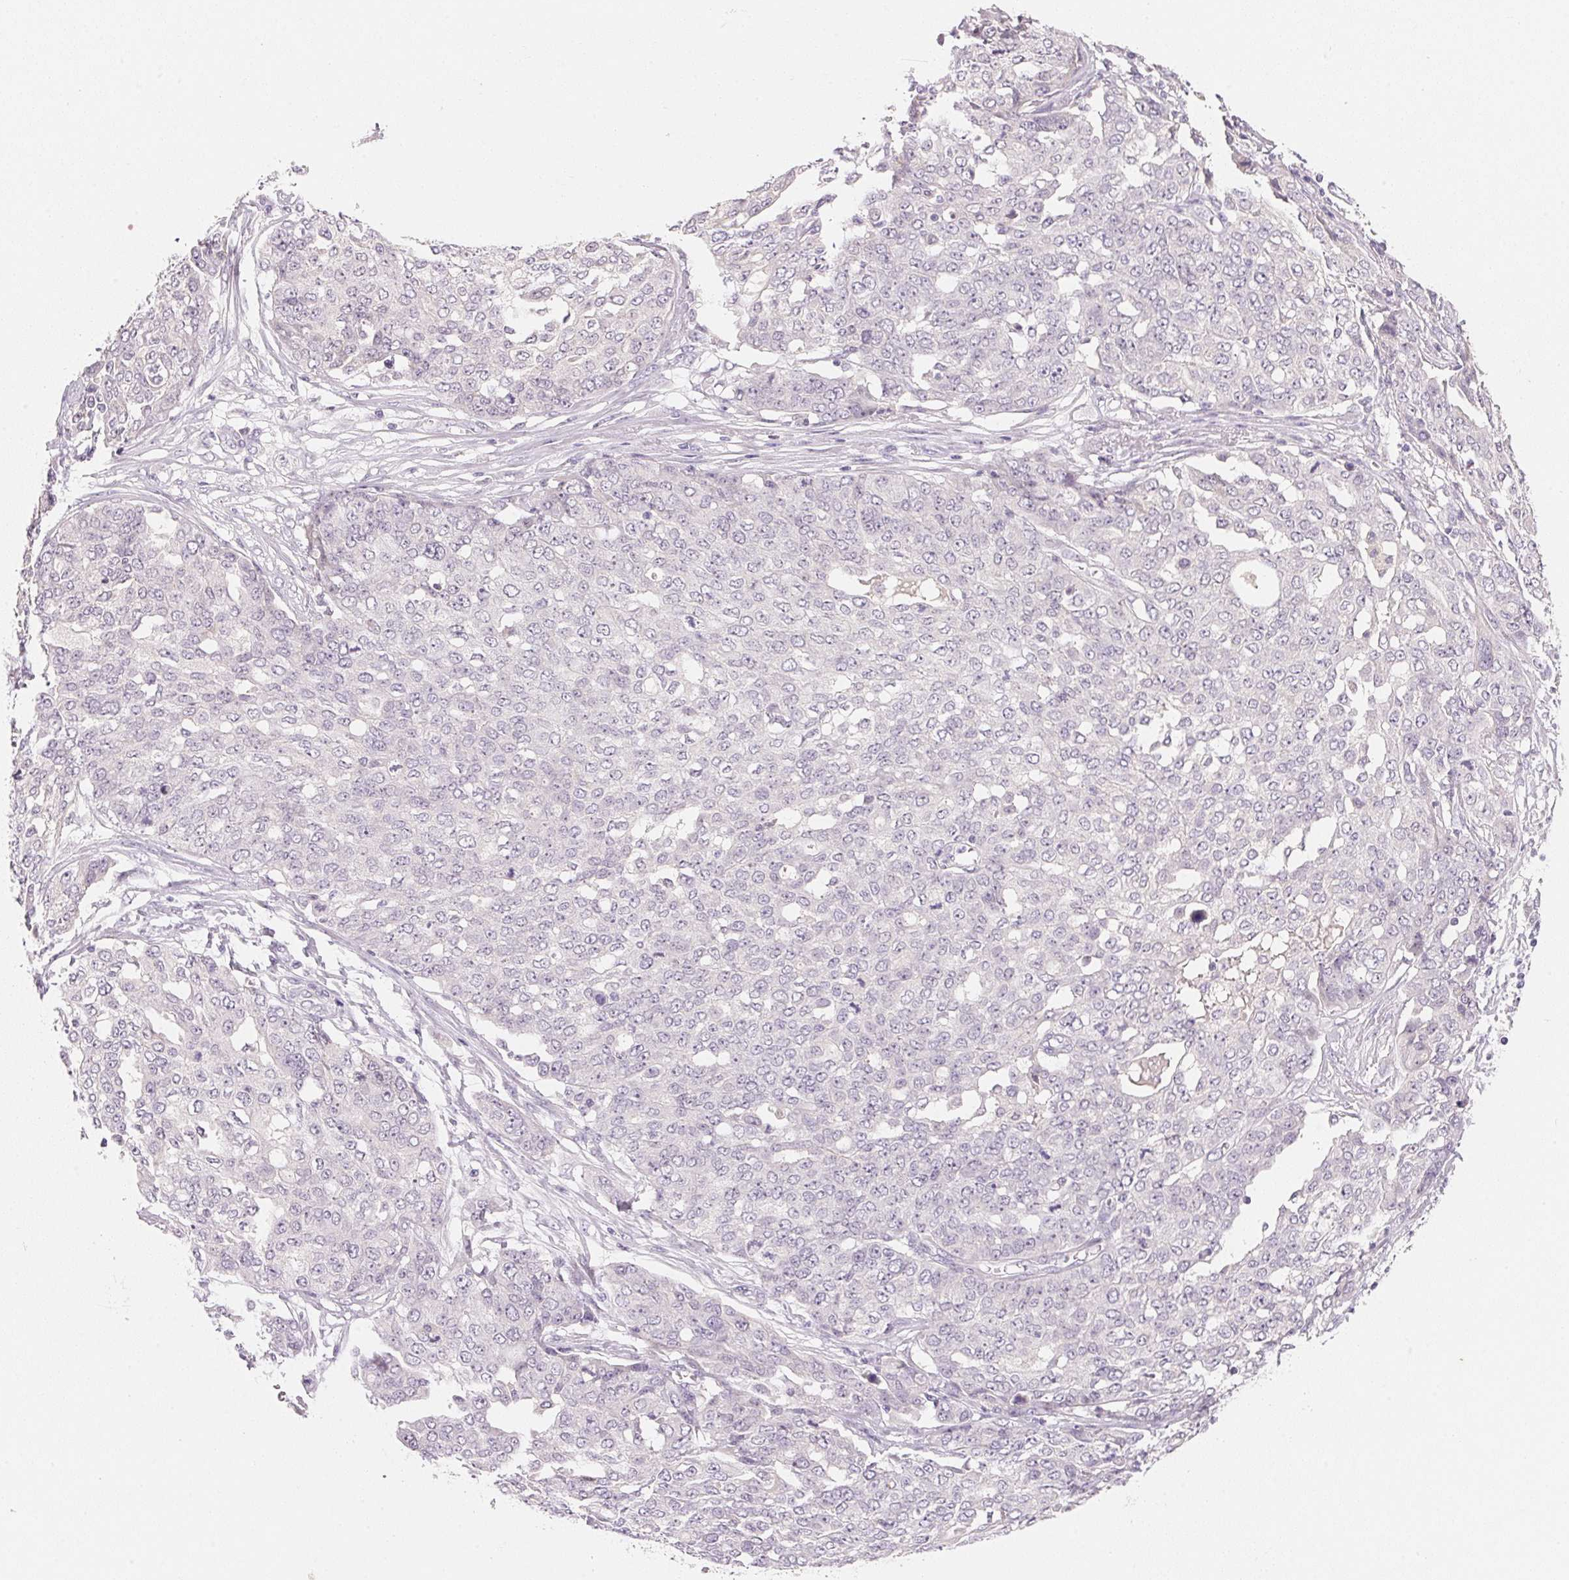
{"staining": {"intensity": "negative", "quantity": "none", "location": "none"}, "tissue": "ovarian cancer", "cell_type": "Tumor cells", "image_type": "cancer", "snomed": [{"axis": "morphology", "description": "Cystadenocarcinoma, serous, NOS"}, {"axis": "topography", "description": "Soft tissue"}, {"axis": "topography", "description": "Ovary"}], "caption": "Tumor cells show no significant staining in ovarian cancer.", "gene": "MCOLN3", "patient": {"sex": "female", "age": 57}}